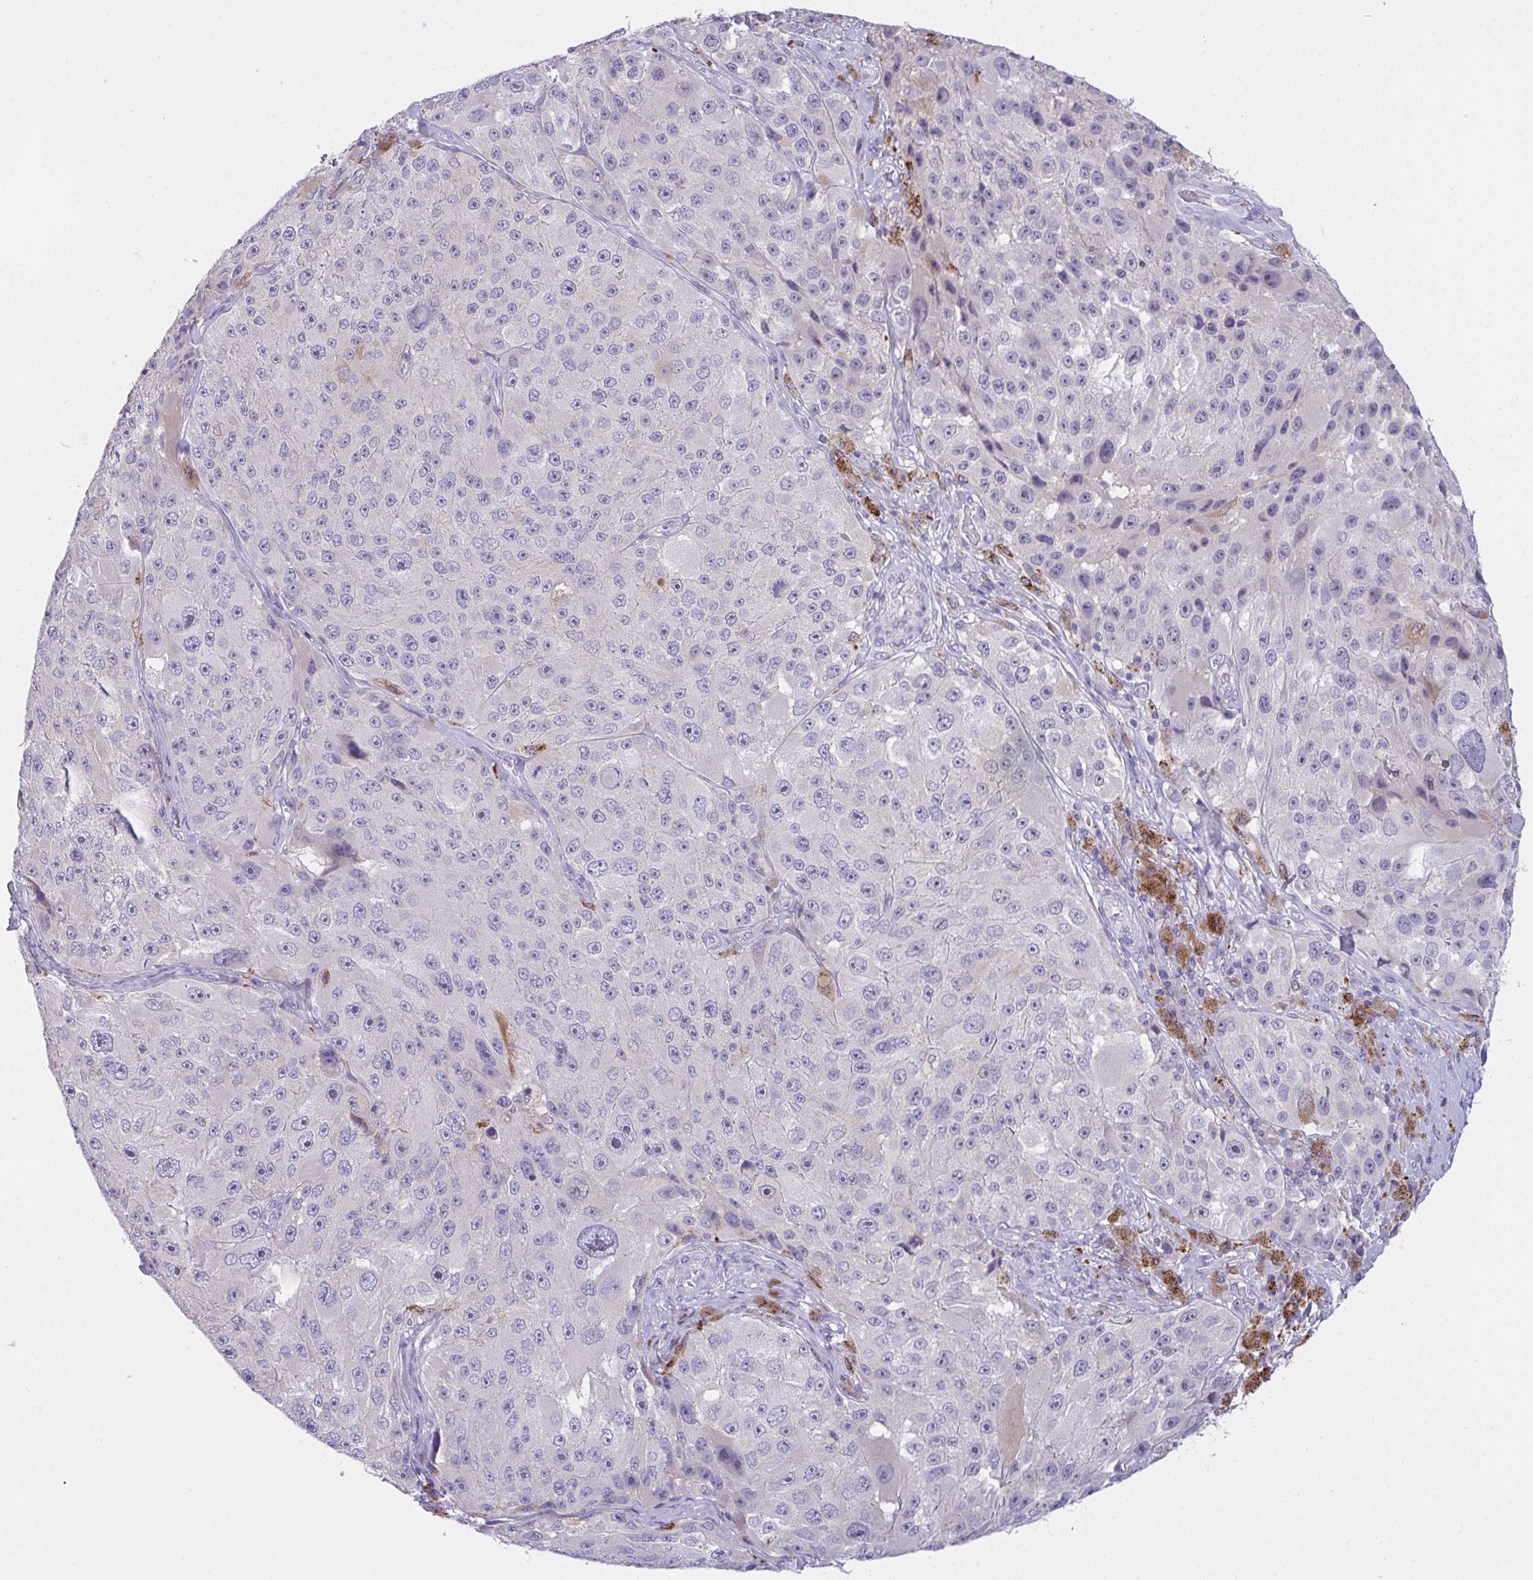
{"staining": {"intensity": "negative", "quantity": "none", "location": "none"}, "tissue": "melanoma", "cell_type": "Tumor cells", "image_type": "cancer", "snomed": [{"axis": "morphology", "description": "Malignant melanoma, Metastatic site"}, {"axis": "topography", "description": "Lymph node"}], "caption": "Tumor cells are negative for protein expression in human melanoma.", "gene": "SEMA6B", "patient": {"sex": "male", "age": 62}}